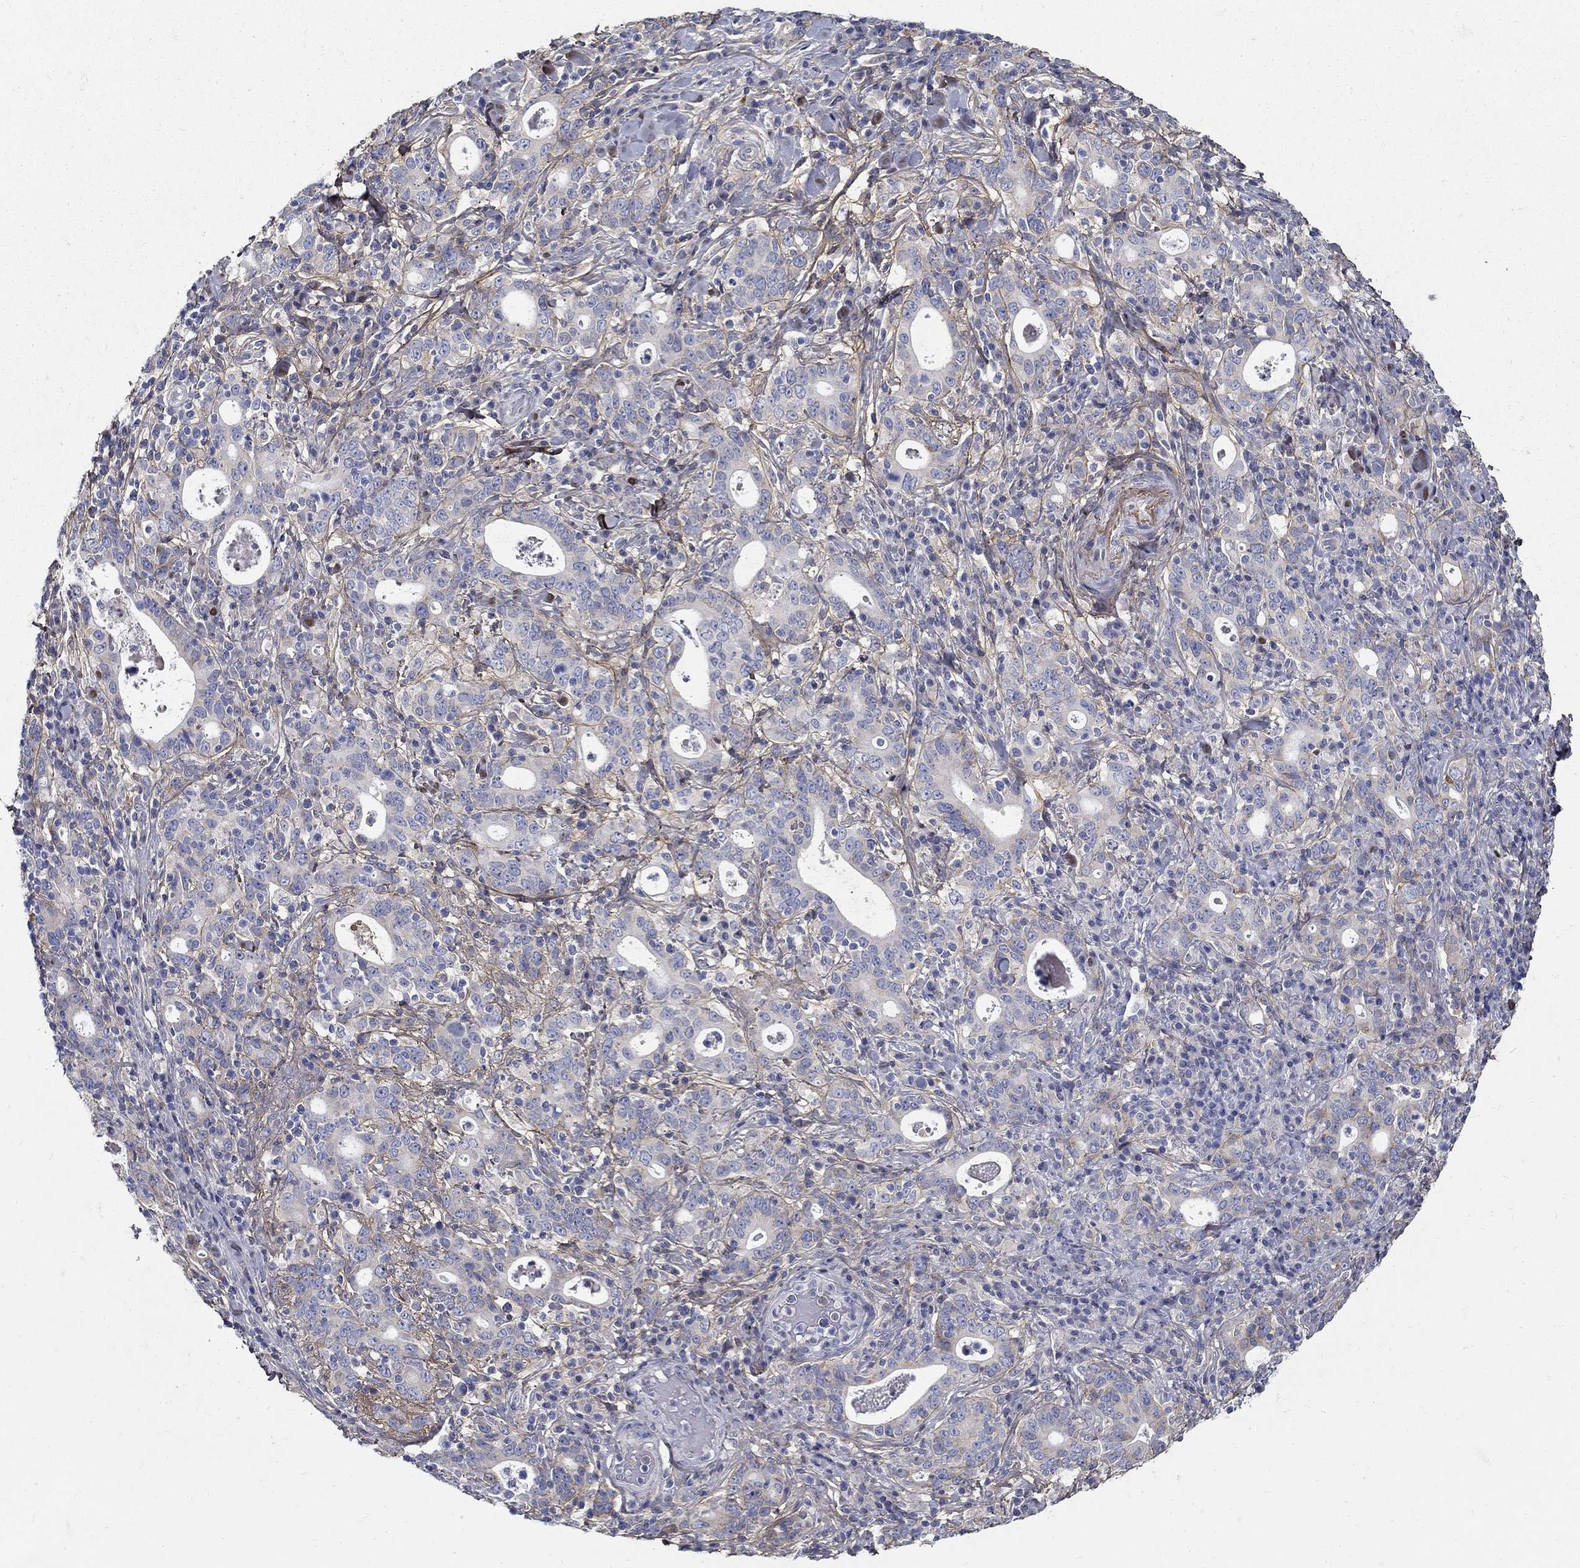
{"staining": {"intensity": "weak", "quantity": "<25%", "location": "cytoplasmic/membranous"}, "tissue": "stomach cancer", "cell_type": "Tumor cells", "image_type": "cancer", "snomed": [{"axis": "morphology", "description": "Adenocarcinoma, NOS"}, {"axis": "topography", "description": "Stomach"}], "caption": "Protein analysis of adenocarcinoma (stomach) reveals no significant positivity in tumor cells. The staining is performed using DAB (3,3'-diaminobenzidine) brown chromogen with nuclei counter-stained in using hematoxylin.", "gene": "TGFBI", "patient": {"sex": "male", "age": 79}}